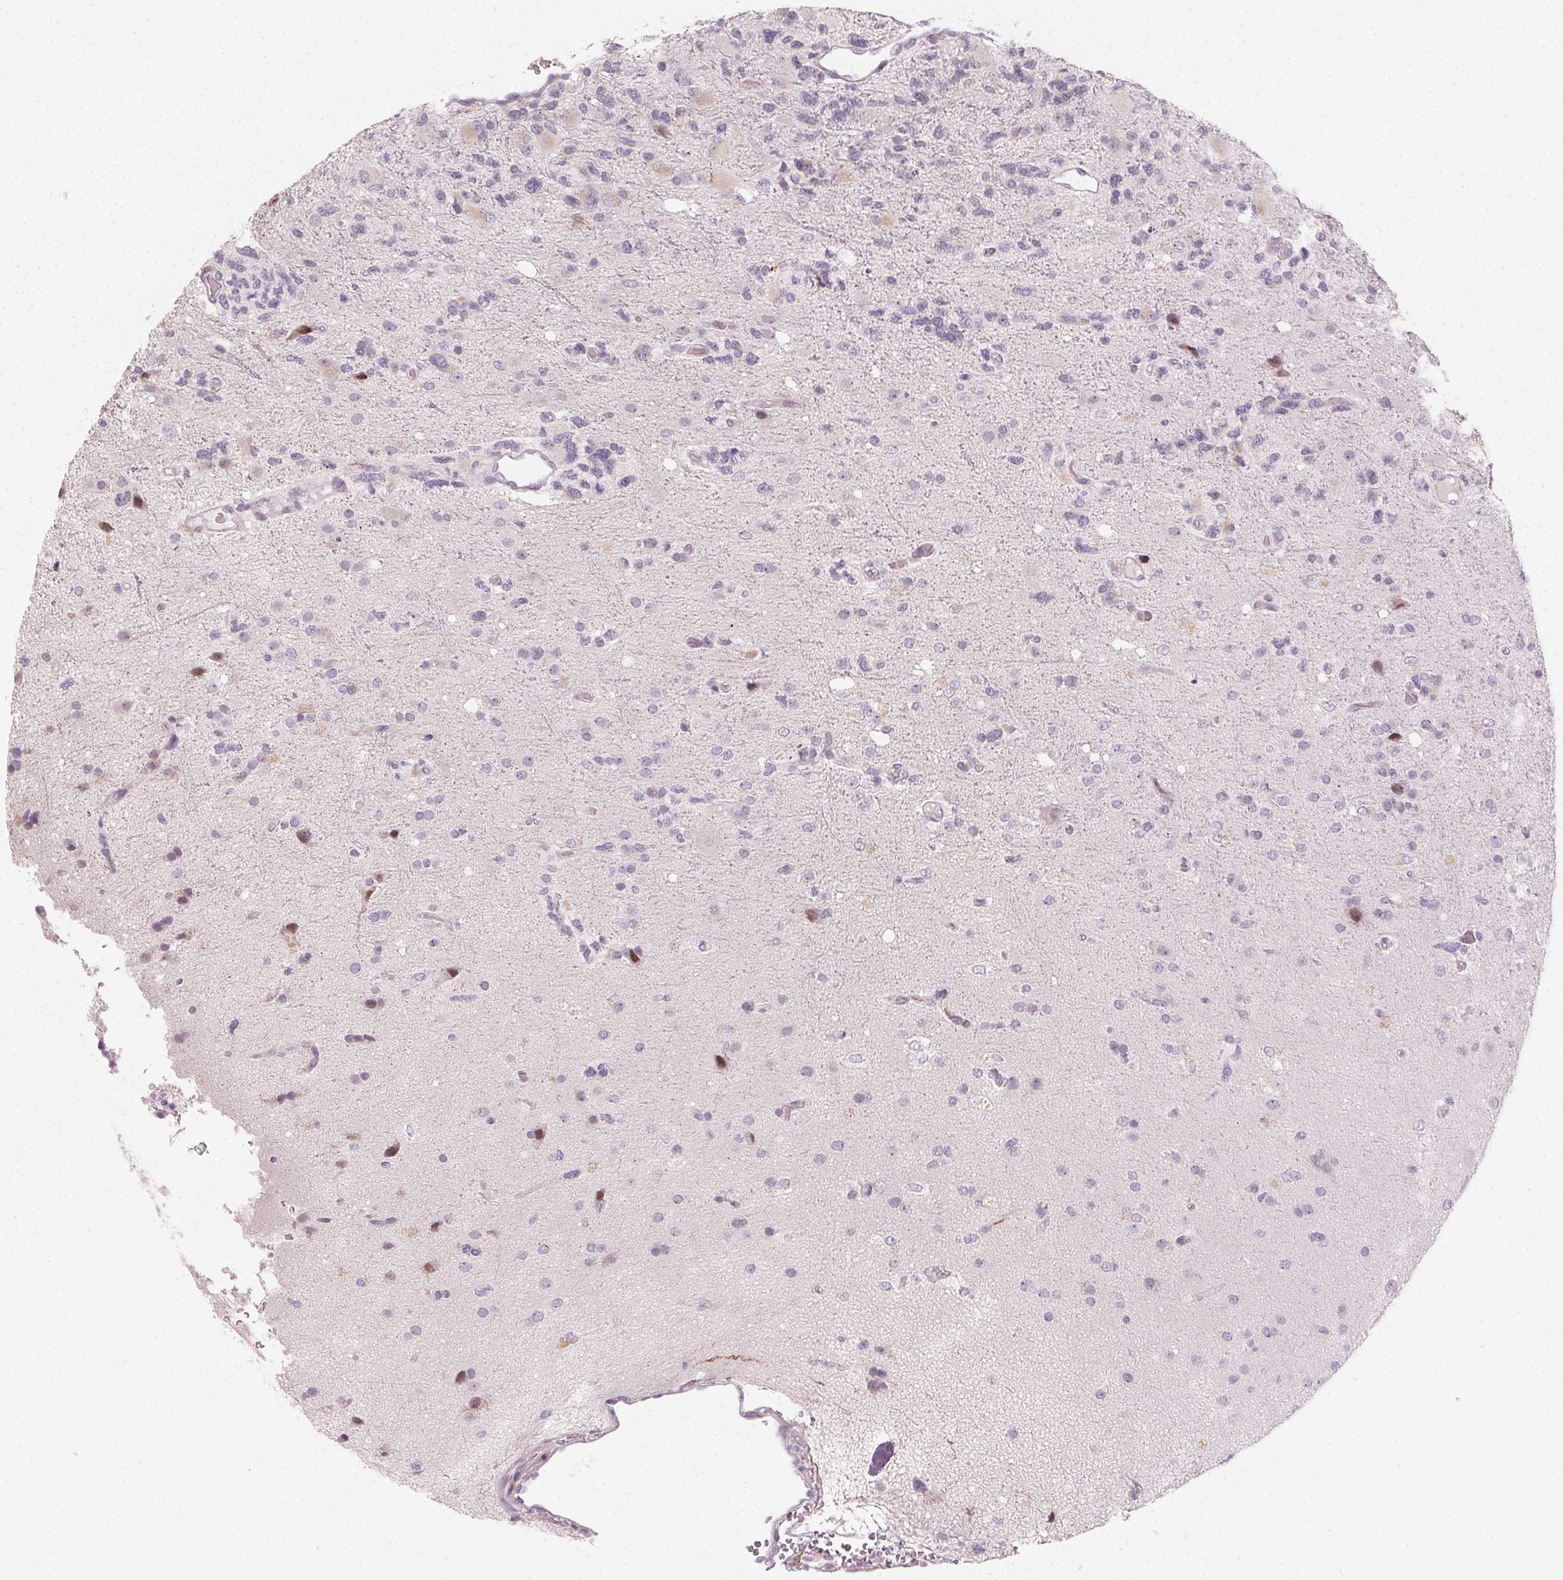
{"staining": {"intensity": "negative", "quantity": "none", "location": "none"}, "tissue": "glioma", "cell_type": "Tumor cells", "image_type": "cancer", "snomed": [{"axis": "morphology", "description": "Glioma, malignant, High grade"}, {"axis": "topography", "description": "Brain"}], "caption": "Tumor cells are negative for protein expression in human malignant glioma (high-grade).", "gene": "CCDC96", "patient": {"sex": "female", "age": 71}}